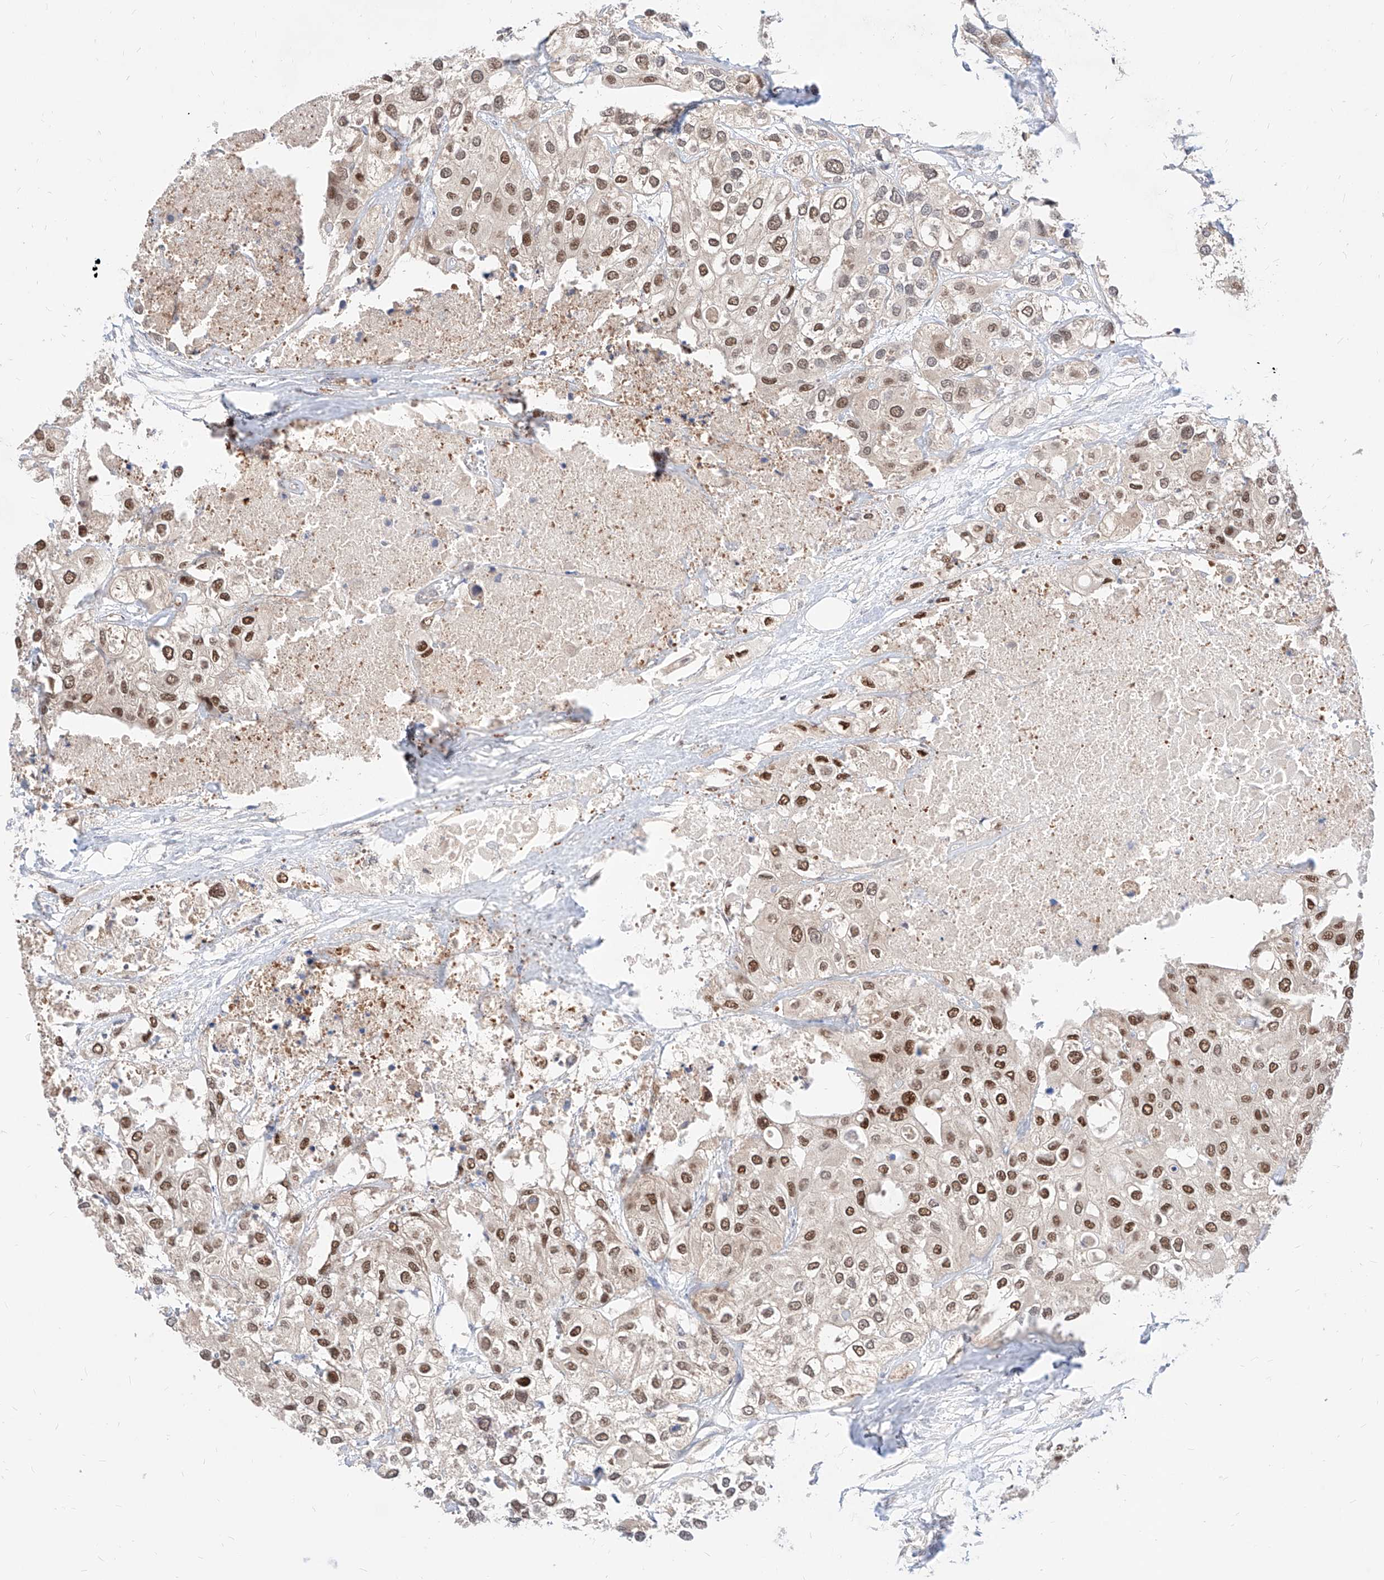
{"staining": {"intensity": "moderate", "quantity": ">75%", "location": "nuclear"}, "tissue": "urothelial cancer", "cell_type": "Tumor cells", "image_type": "cancer", "snomed": [{"axis": "morphology", "description": "Urothelial carcinoma, High grade"}, {"axis": "topography", "description": "Urinary bladder"}], "caption": "Tumor cells reveal medium levels of moderate nuclear expression in approximately >75% of cells in urothelial cancer.", "gene": "TSNAX", "patient": {"sex": "male", "age": 64}}